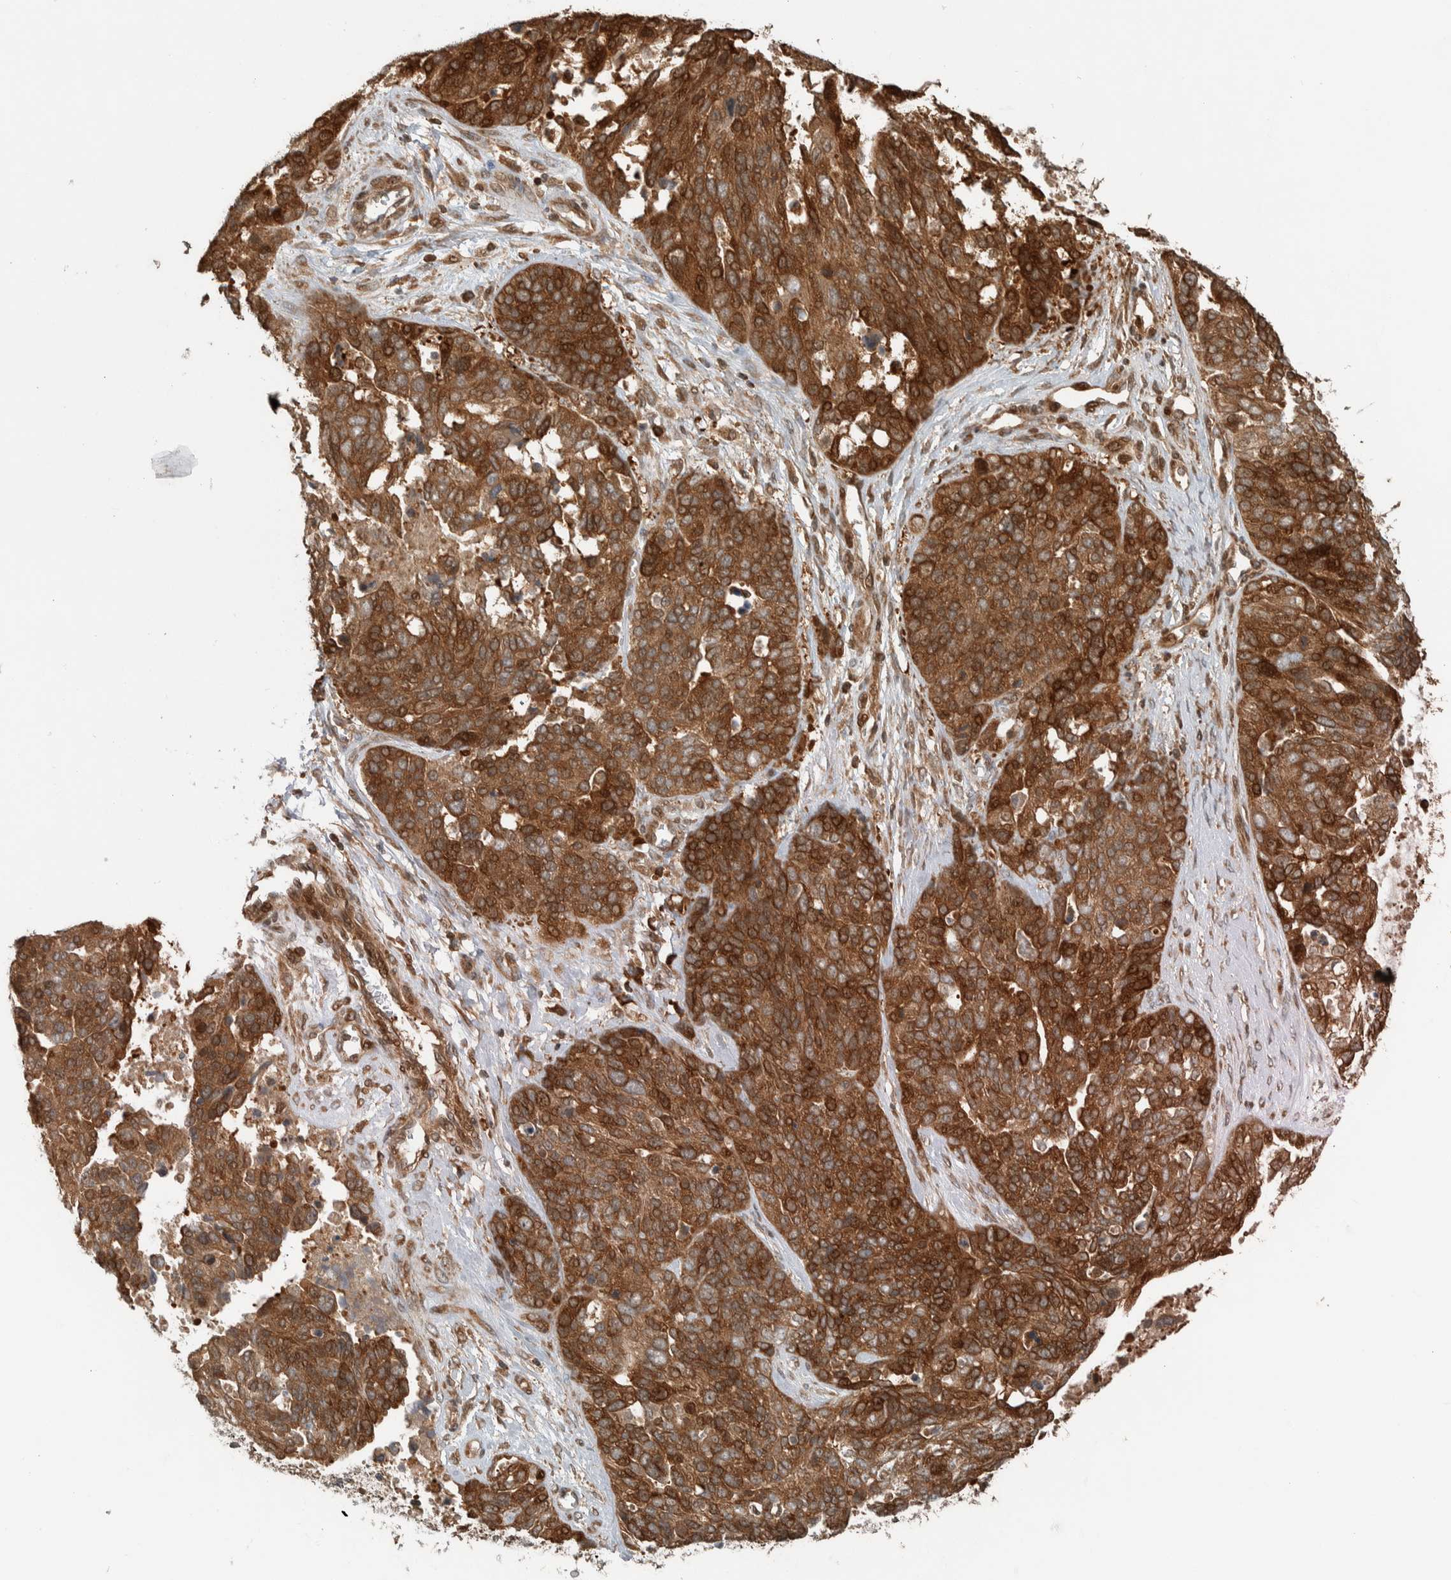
{"staining": {"intensity": "strong", "quantity": ">75%", "location": "cytoplasmic/membranous"}, "tissue": "ovarian cancer", "cell_type": "Tumor cells", "image_type": "cancer", "snomed": [{"axis": "morphology", "description": "Cystadenocarcinoma, serous, NOS"}, {"axis": "topography", "description": "Ovary"}], "caption": "High-magnification brightfield microscopy of ovarian cancer stained with DAB (brown) and counterstained with hematoxylin (blue). tumor cells exhibit strong cytoplasmic/membranous positivity is present in approximately>75% of cells. (IHC, brightfield microscopy, high magnification).", "gene": "CNTROB", "patient": {"sex": "female", "age": 44}}